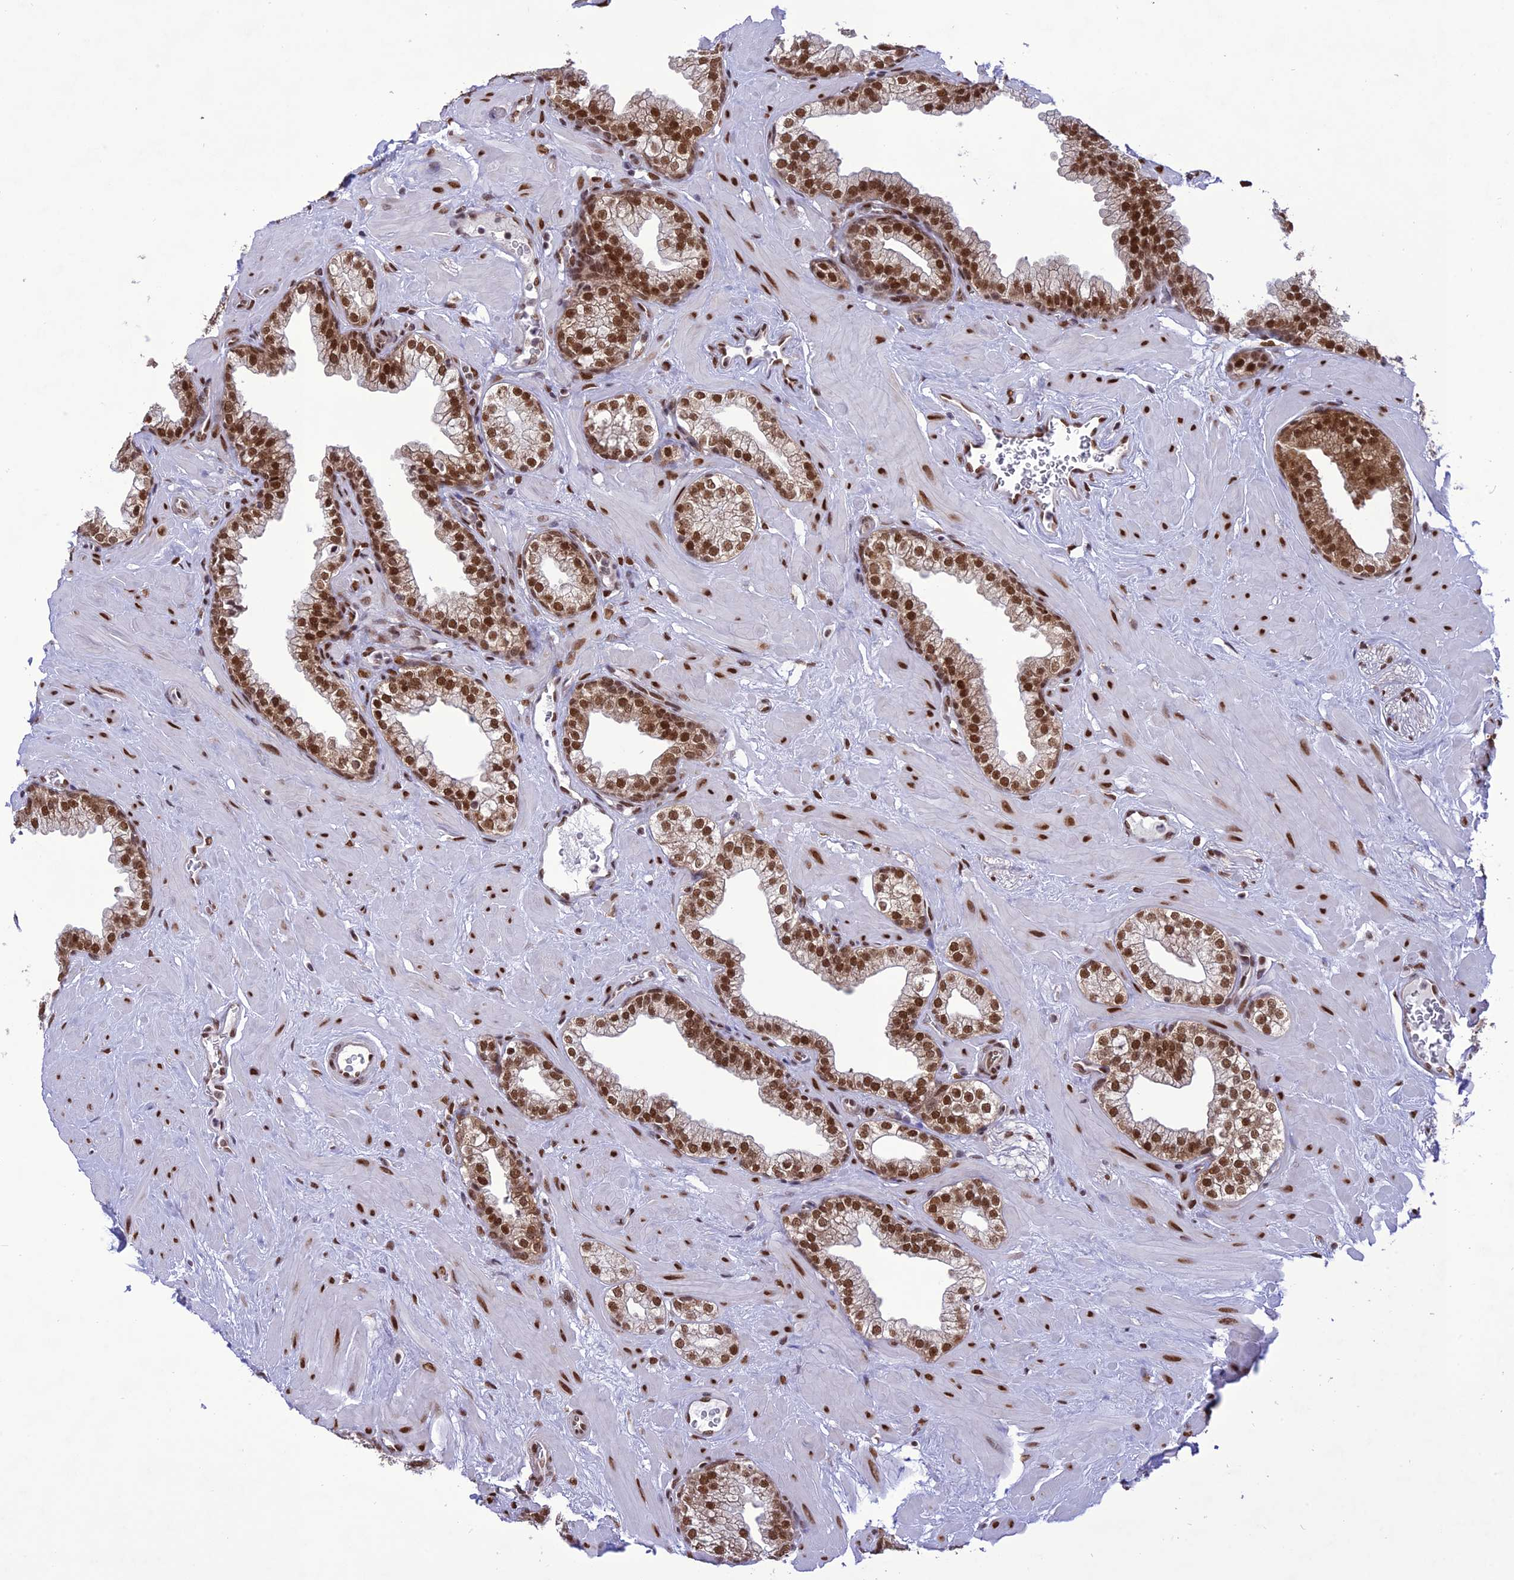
{"staining": {"intensity": "strong", "quantity": ">75%", "location": "nuclear"}, "tissue": "prostate", "cell_type": "Glandular cells", "image_type": "normal", "snomed": [{"axis": "morphology", "description": "Normal tissue, NOS"}, {"axis": "morphology", "description": "Urothelial carcinoma, Low grade"}, {"axis": "topography", "description": "Urinary bladder"}, {"axis": "topography", "description": "Prostate"}], "caption": "A micrograph of human prostate stained for a protein demonstrates strong nuclear brown staining in glandular cells.", "gene": "DDX1", "patient": {"sex": "male", "age": 60}}